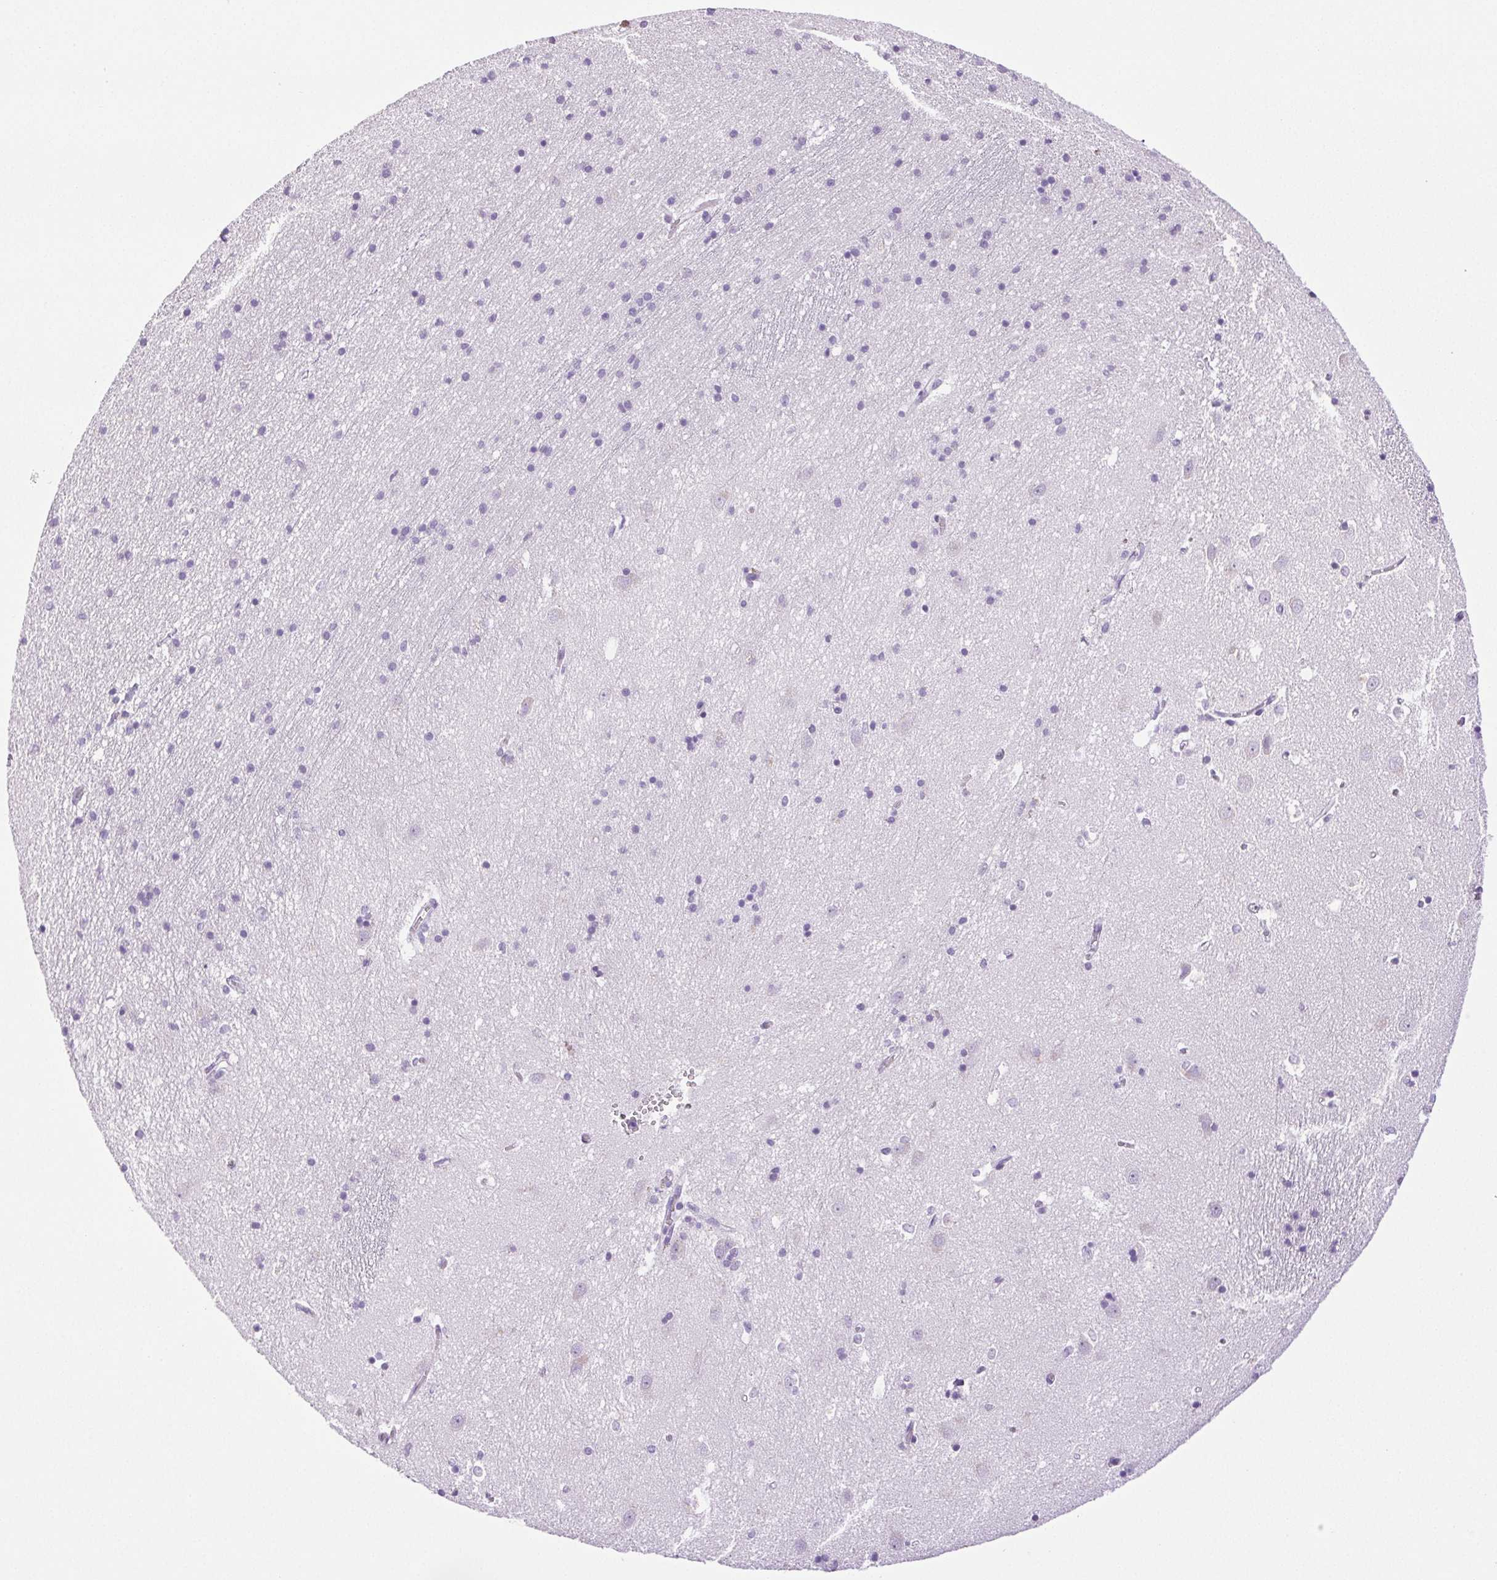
{"staining": {"intensity": "negative", "quantity": "none", "location": "none"}, "tissue": "caudate", "cell_type": "Glial cells", "image_type": "normal", "snomed": [{"axis": "morphology", "description": "Normal tissue, NOS"}, {"axis": "topography", "description": "Lateral ventricle wall"}], "caption": "A high-resolution image shows immunohistochemistry staining of benign caudate, which demonstrates no significant positivity in glial cells.", "gene": "PAPPA2", "patient": {"sex": "male", "age": 54}}